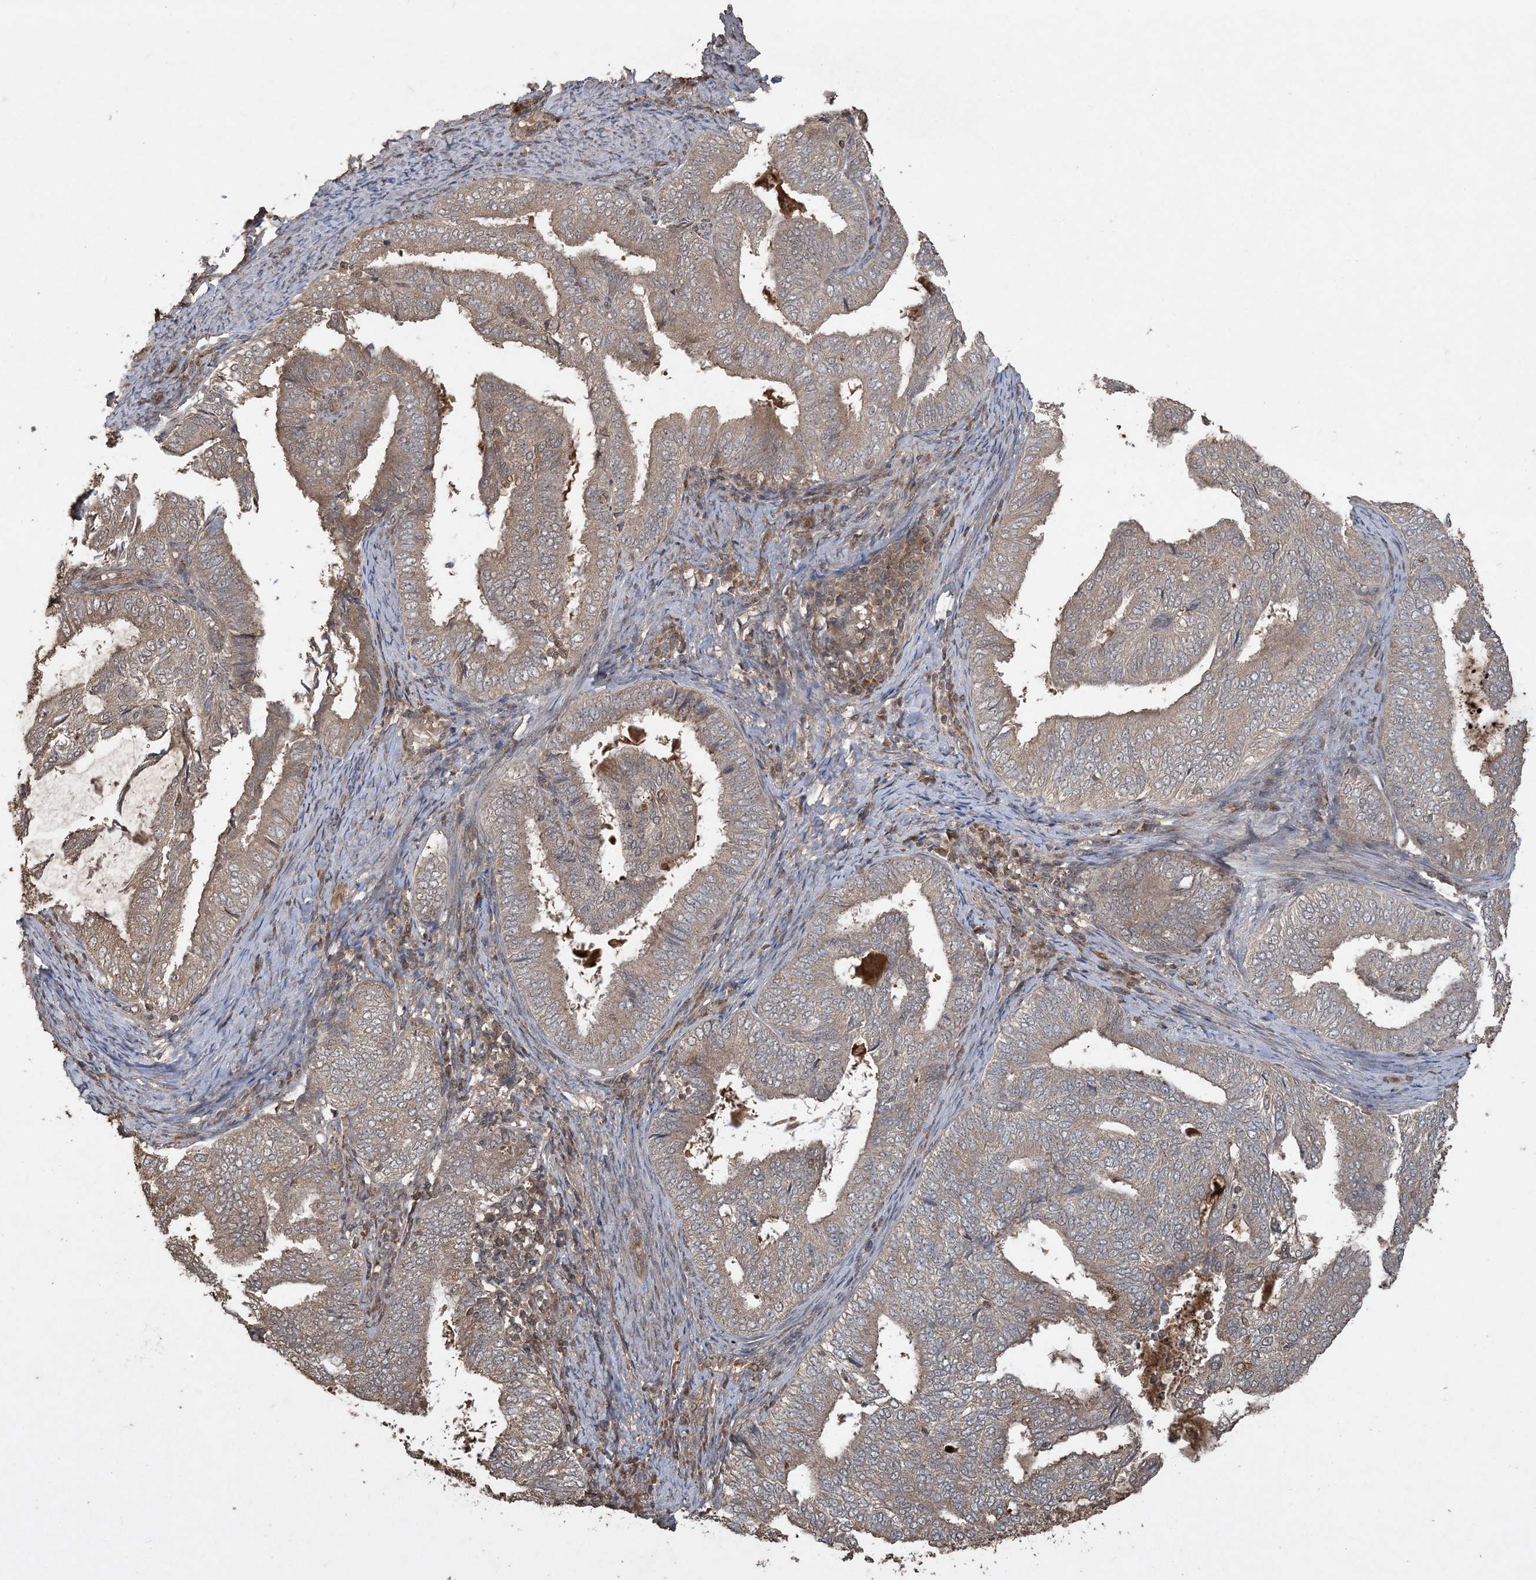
{"staining": {"intensity": "weak", "quantity": "25%-75%", "location": "cytoplasmic/membranous"}, "tissue": "endometrial cancer", "cell_type": "Tumor cells", "image_type": "cancer", "snomed": [{"axis": "morphology", "description": "Adenocarcinoma, NOS"}, {"axis": "topography", "description": "Endometrium"}], "caption": "Brown immunohistochemical staining in endometrial adenocarcinoma shows weak cytoplasmic/membranous staining in about 25%-75% of tumor cells. The staining was performed using DAB to visualize the protein expression in brown, while the nuclei were stained in blue with hematoxylin (Magnification: 20x).", "gene": "EFCAB8", "patient": {"sex": "female", "age": 58}}